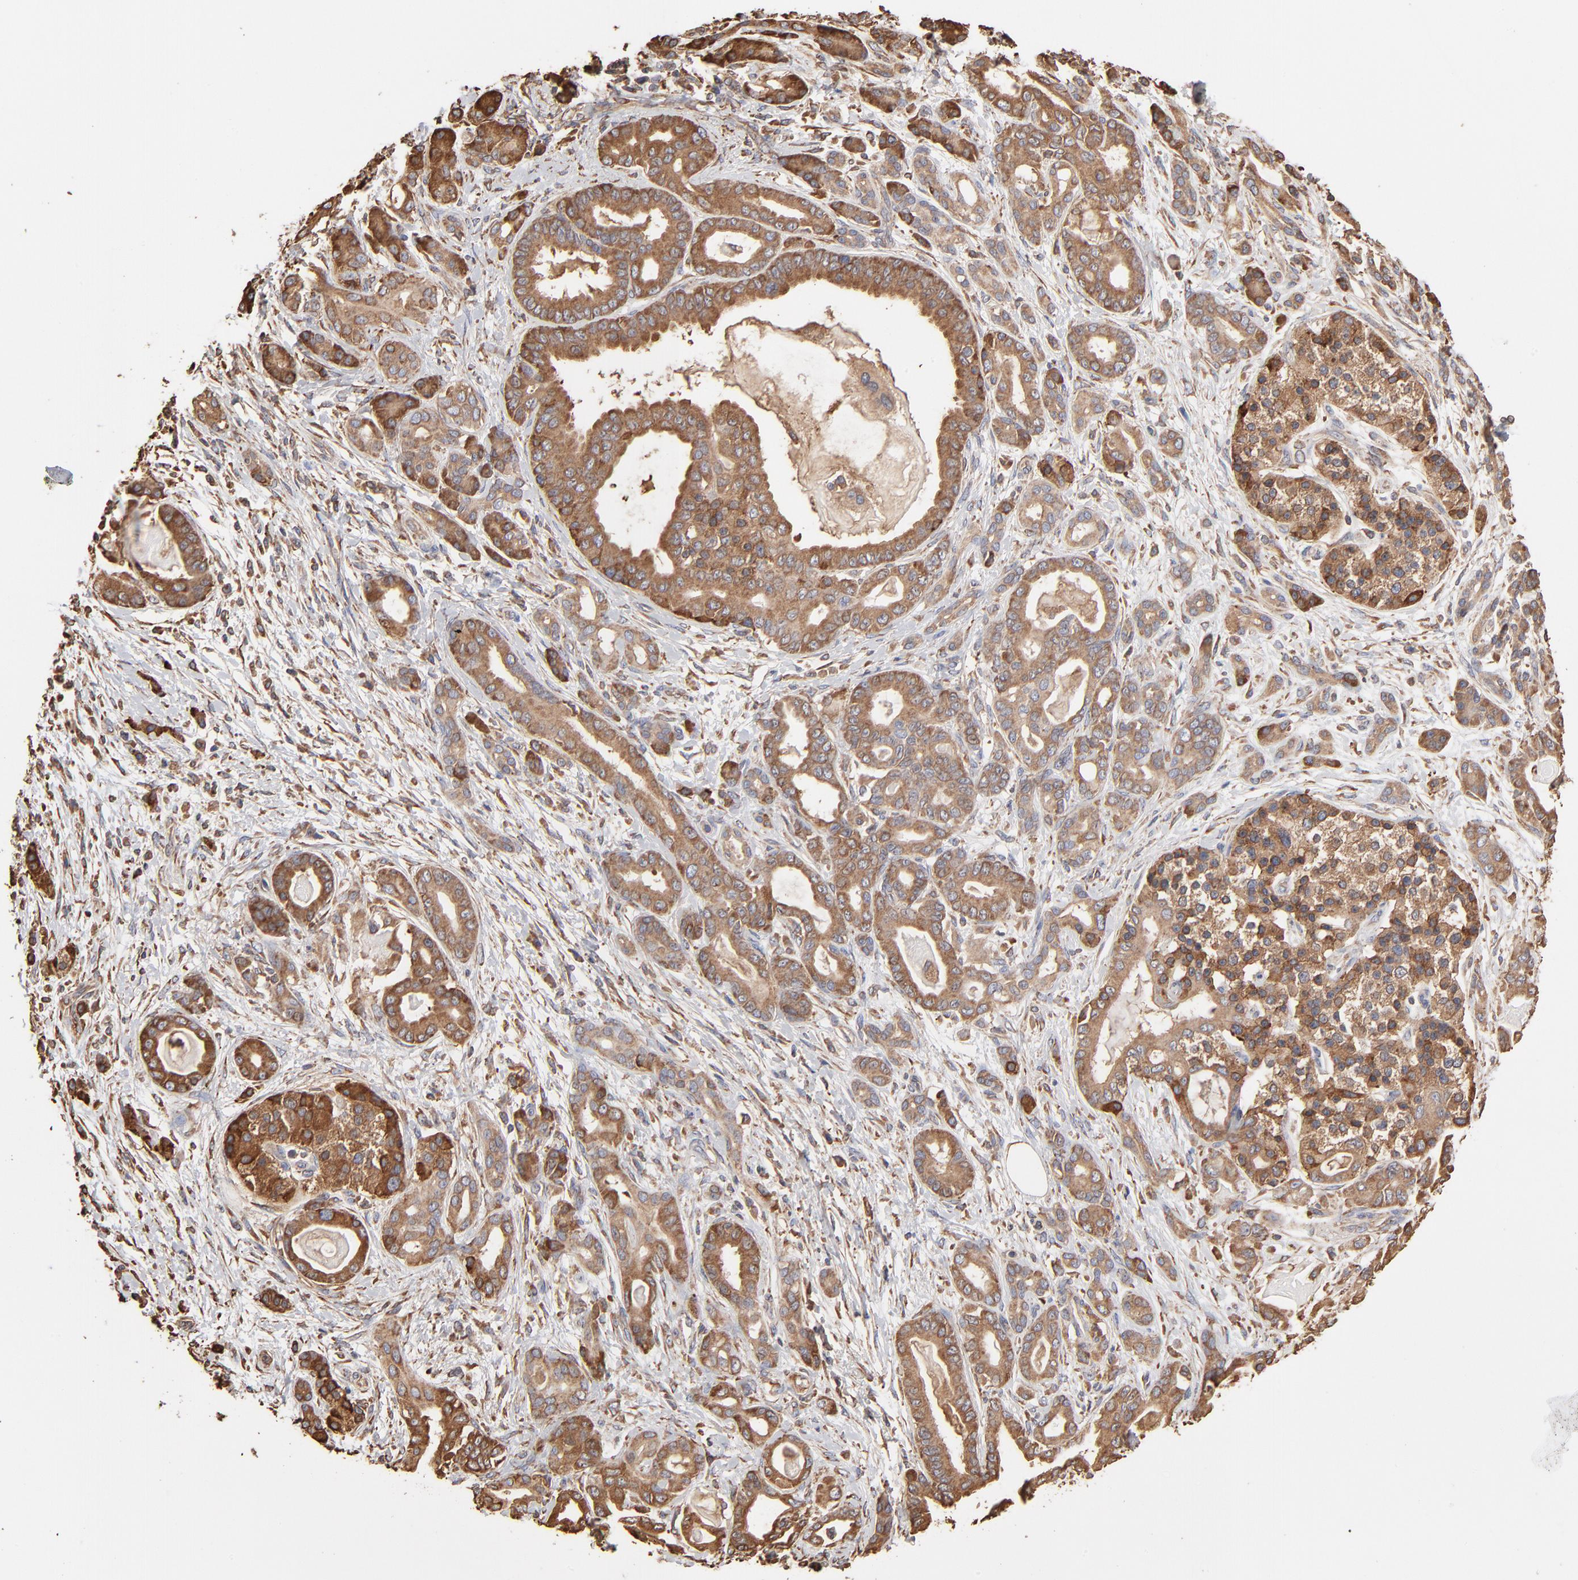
{"staining": {"intensity": "moderate", "quantity": ">75%", "location": "cytoplasmic/membranous"}, "tissue": "pancreatic cancer", "cell_type": "Tumor cells", "image_type": "cancer", "snomed": [{"axis": "morphology", "description": "Adenocarcinoma, NOS"}, {"axis": "topography", "description": "Pancreas"}], "caption": "Immunohistochemistry (IHC) of pancreatic cancer exhibits medium levels of moderate cytoplasmic/membranous staining in approximately >75% of tumor cells. (Brightfield microscopy of DAB IHC at high magnification).", "gene": "PDIA3", "patient": {"sex": "male", "age": 63}}